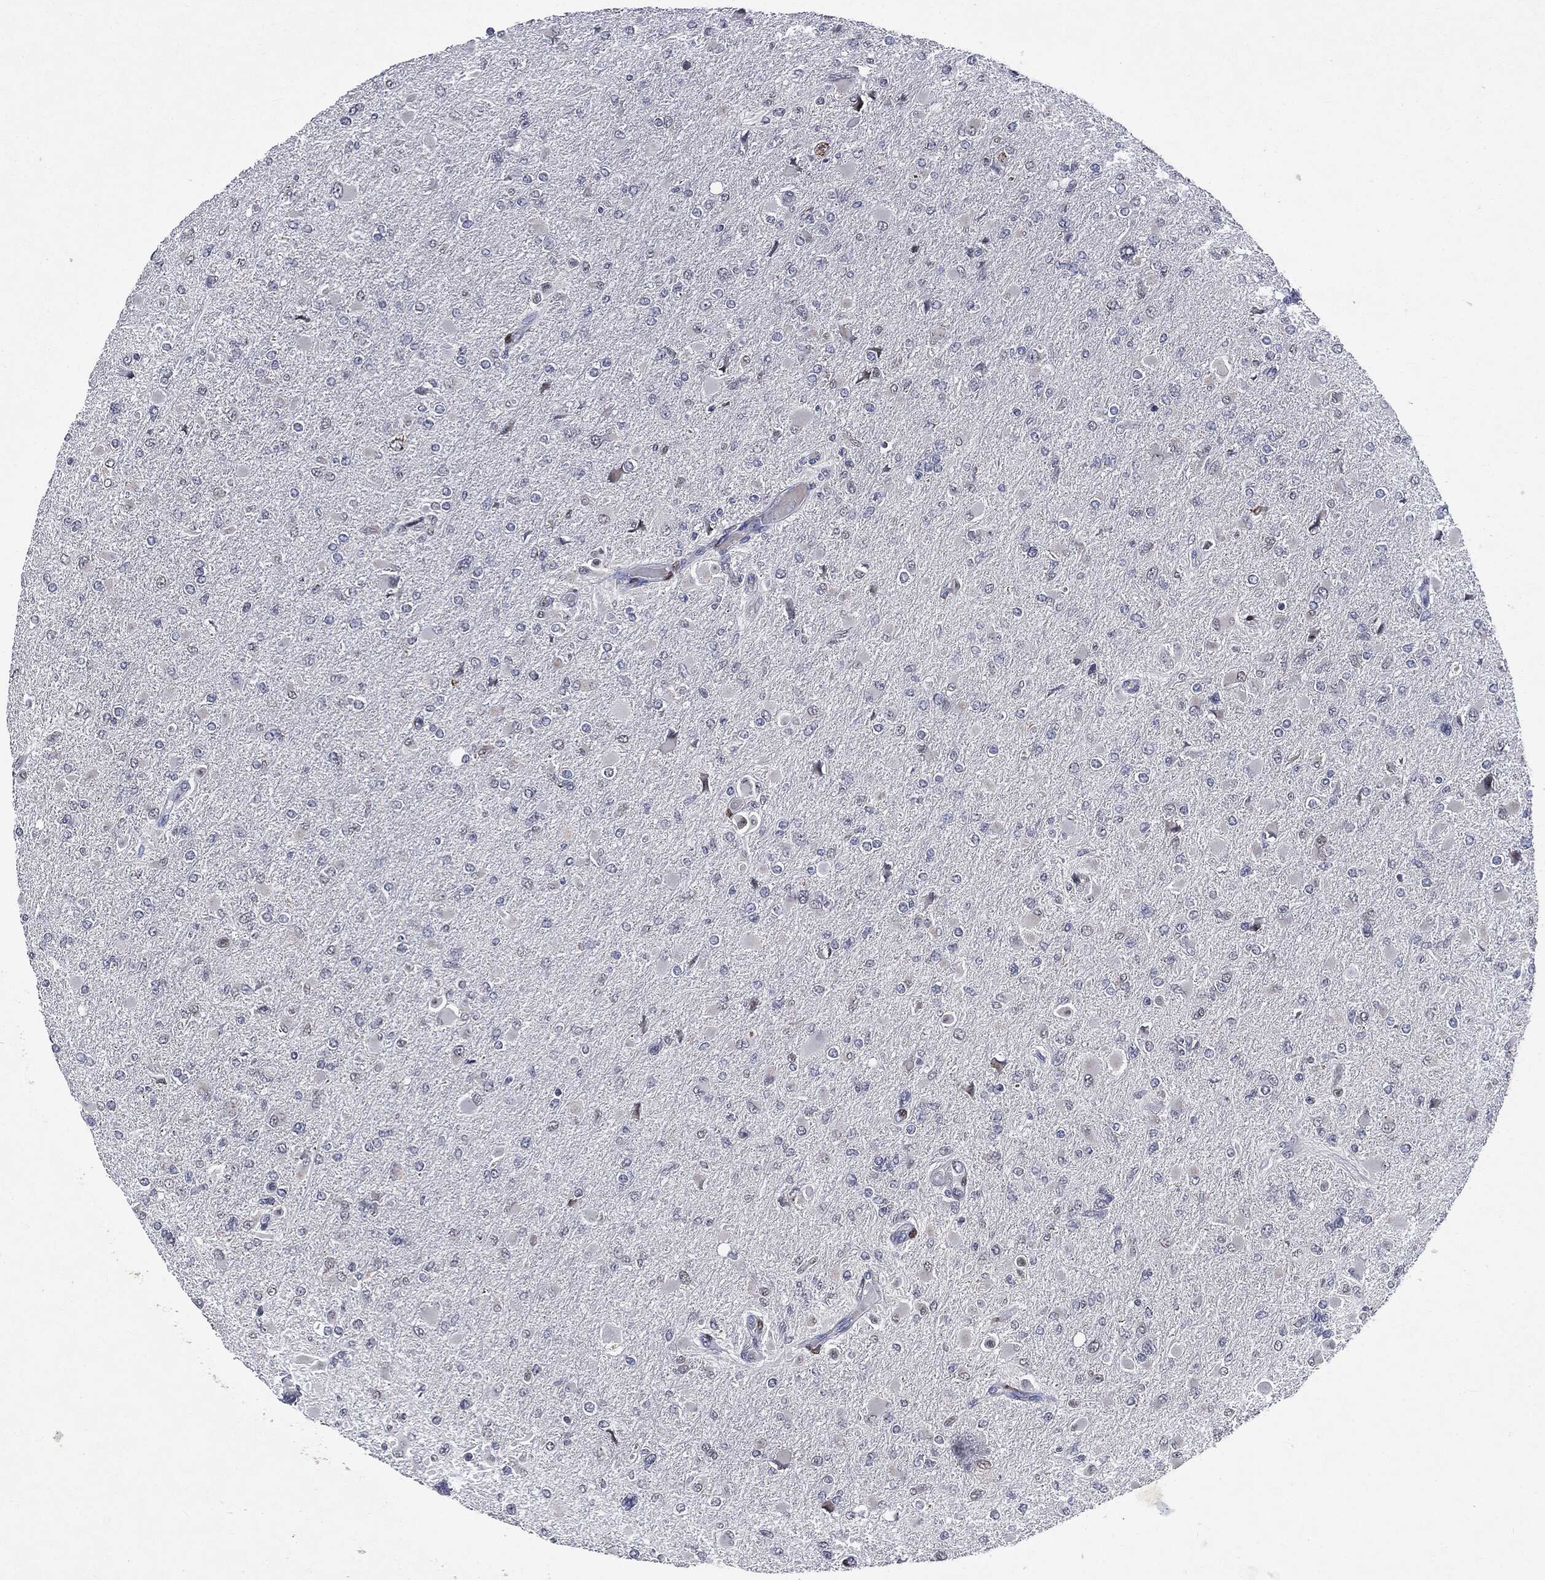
{"staining": {"intensity": "negative", "quantity": "none", "location": "none"}, "tissue": "glioma", "cell_type": "Tumor cells", "image_type": "cancer", "snomed": [{"axis": "morphology", "description": "Glioma, malignant, High grade"}, {"axis": "topography", "description": "Cerebral cortex"}], "caption": "Image shows no significant protein positivity in tumor cells of malignant glioma (high-grade).", "gene": "CASD1", "patient": {"sex": "female", "age": 36}}